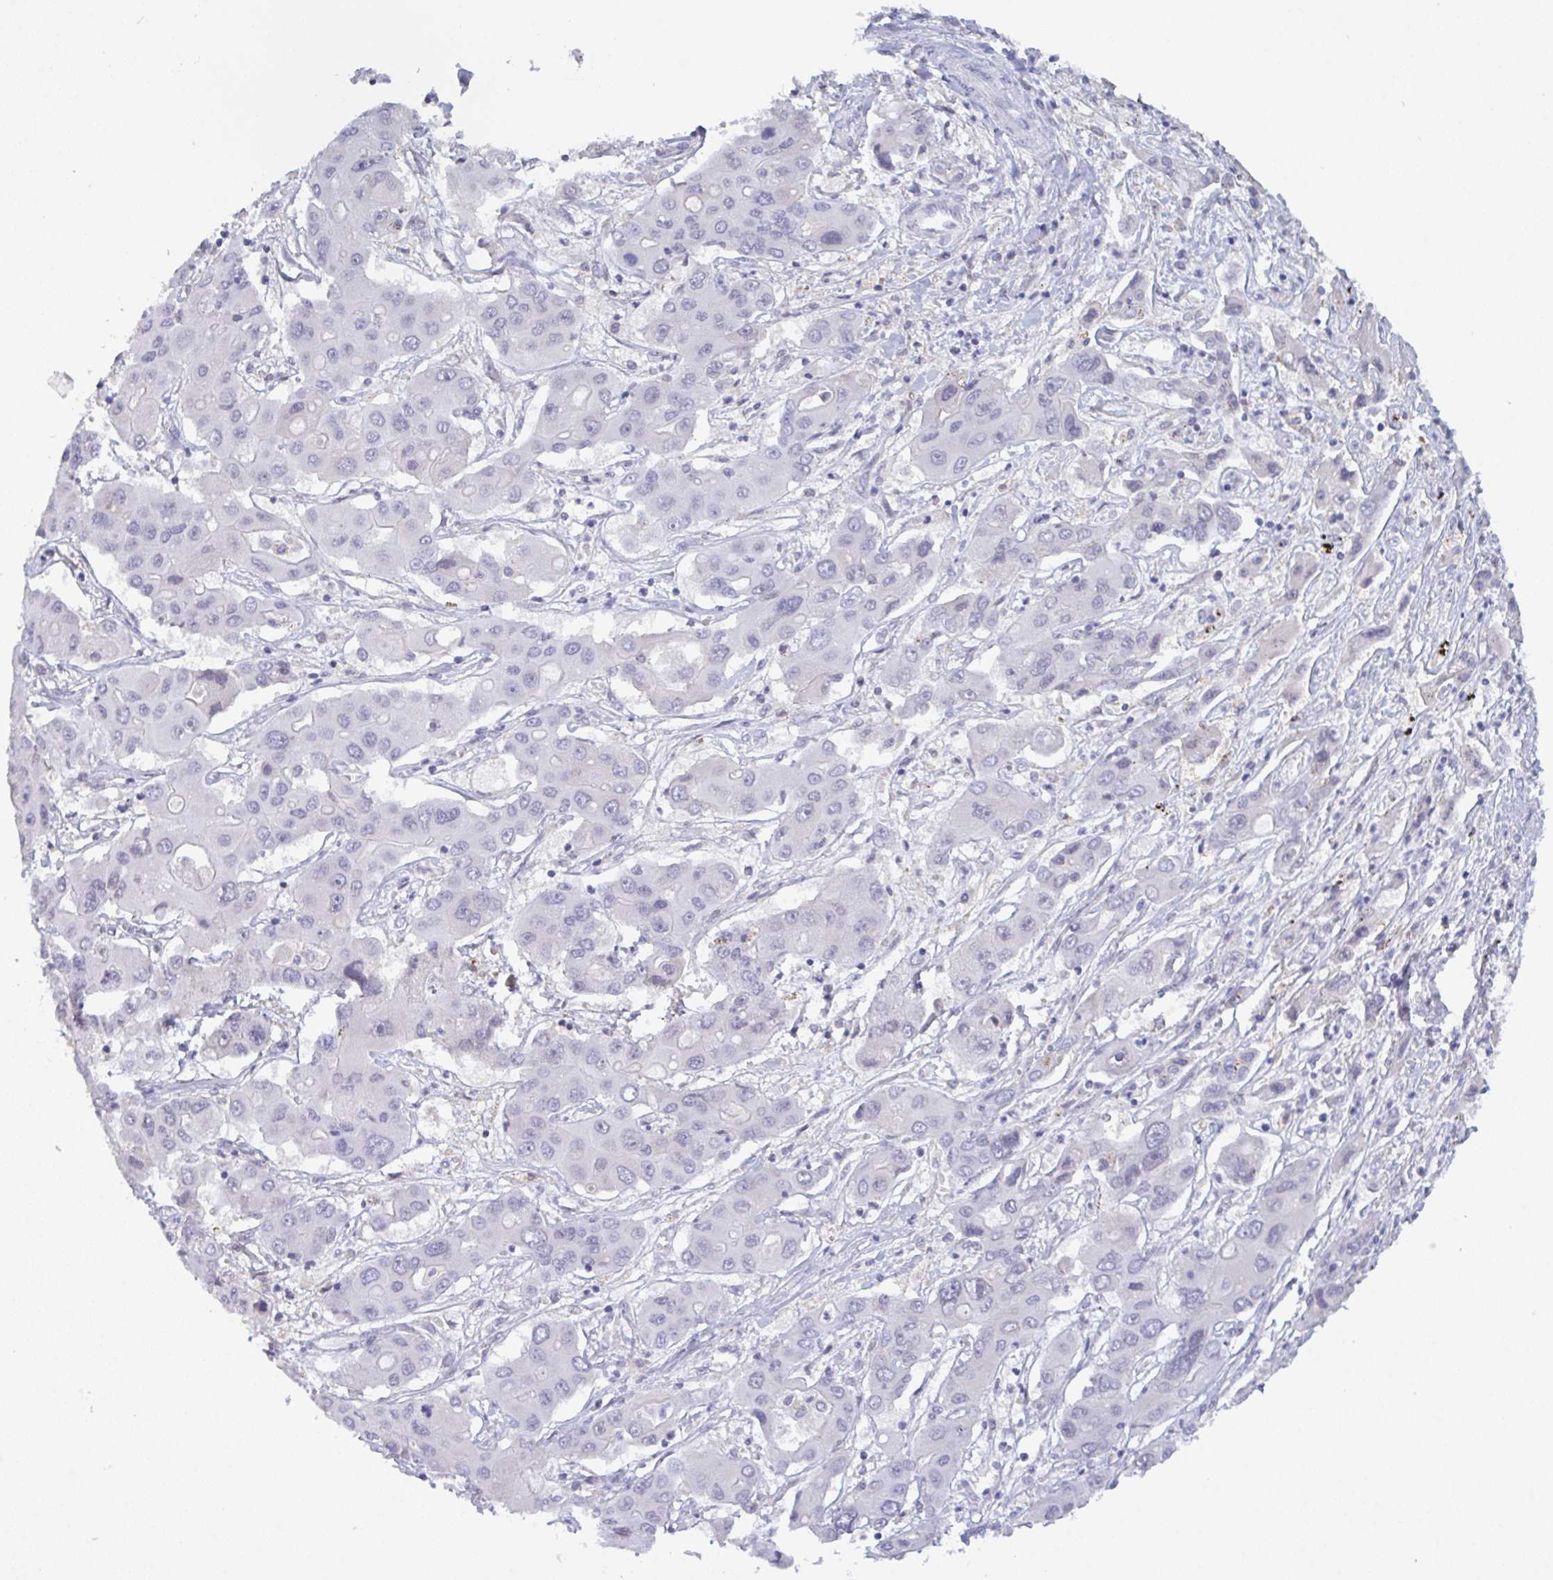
{"staining": {"intensity": "negative", "quantity": "none", "location": "none"}, "tissue": "liver cancer", "cell_type": "Tumor cells", "image_type": "cancer", "snomed": [{"axis": "morphology", "description": "Cholangiocarcinoma"}, {"axis": "topography", "description": "Liver"}], "caption": "High magnification brightfield microscopy of liver cholangiocarcinoma stained with DAB (3,3'-diaminobenzidine) (brown) and counterstained with hematoxylin (blue): tumor cells show no significant positivity. (DAB (3,3'-diaminobenzidine) immunohistochemistry (IHC), high magnification).", "gene": "SERPINB13", "patient": {"sex": "male", "age": 67}}